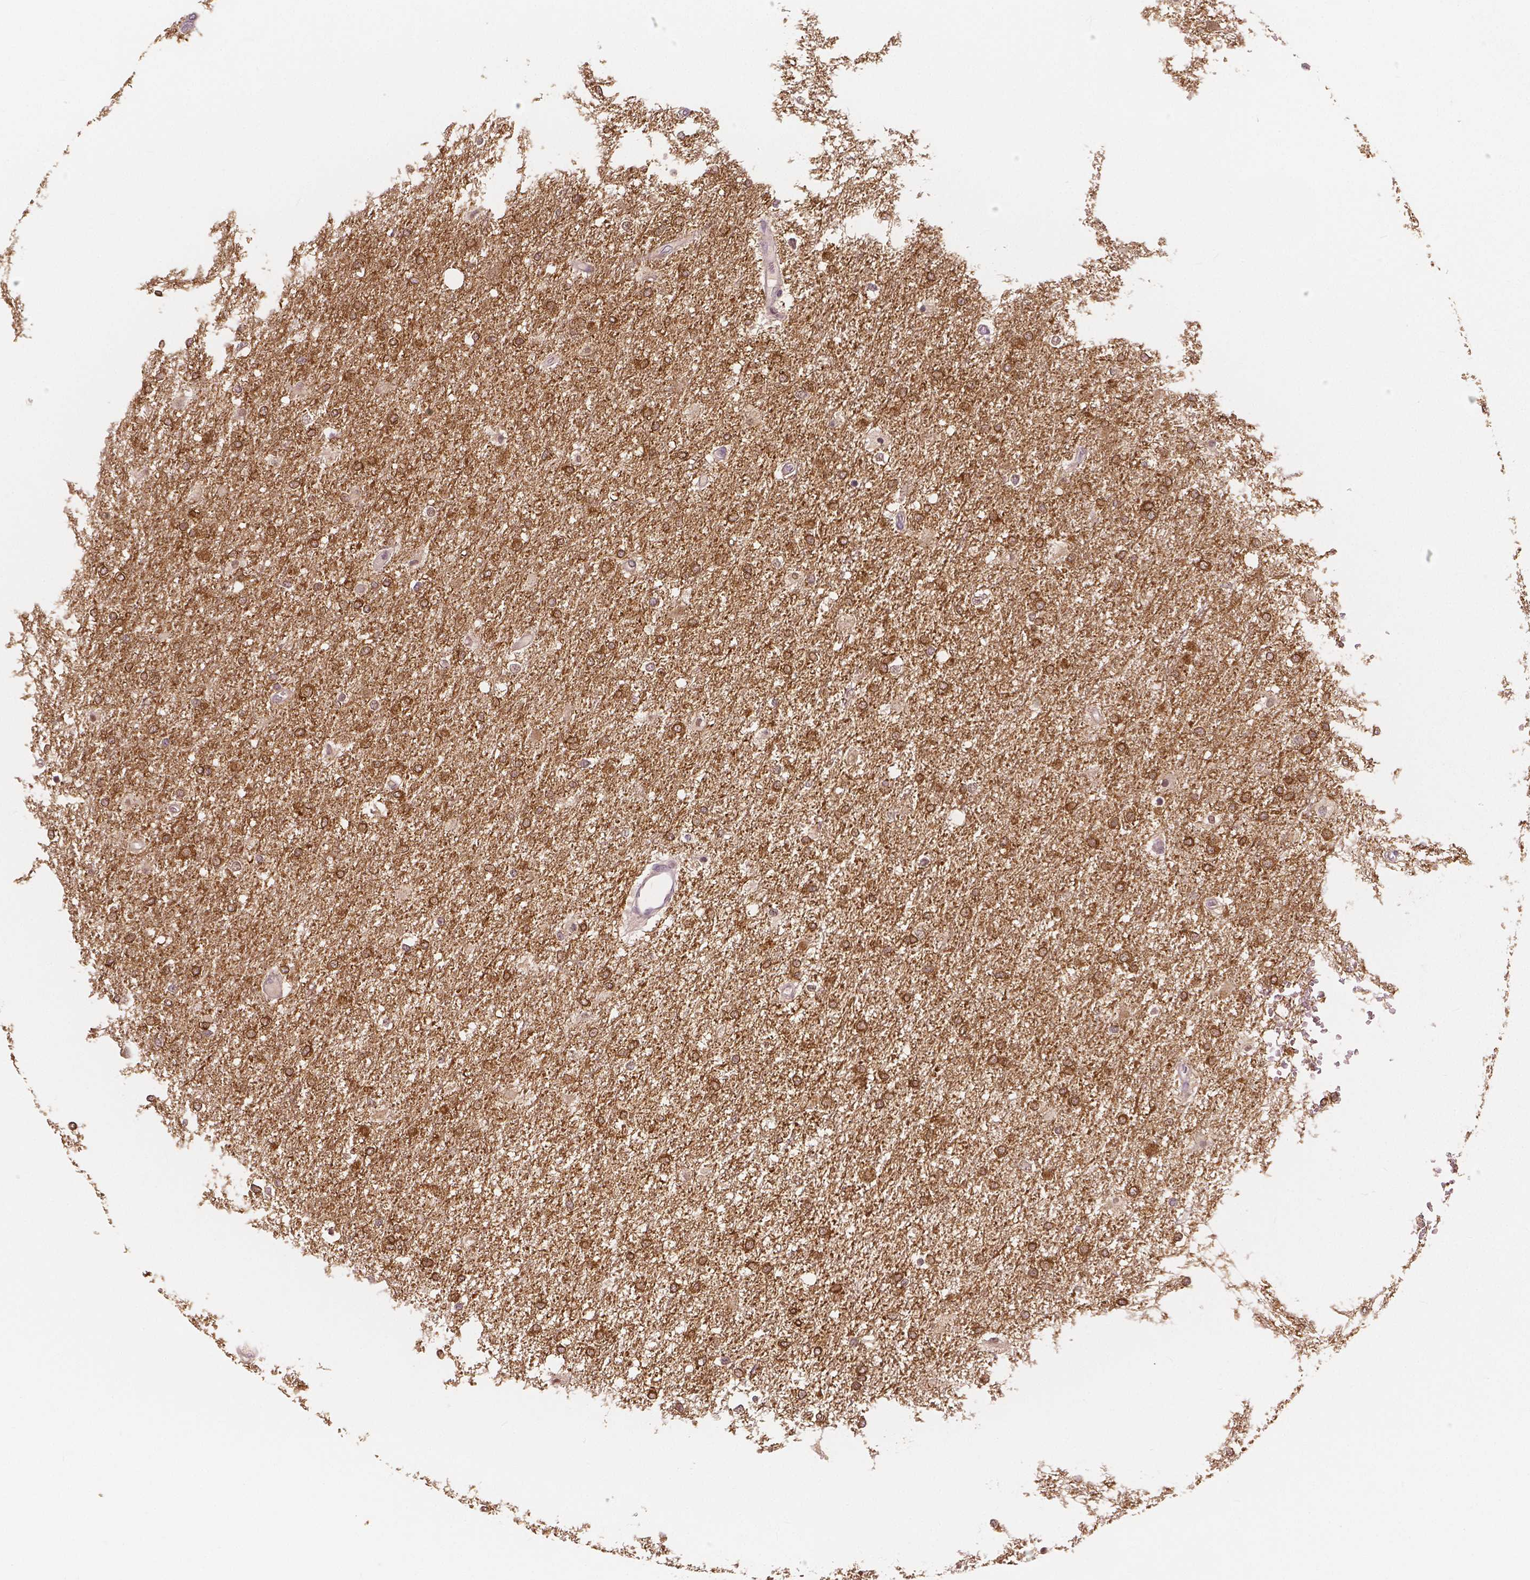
{"staining": {"intensity": "moderate", "quantity": ">75%", "location": "cytoplasmic/membranous"}, "tissue": "glioma", "cell_type": "Tumor cells", "image_type": "cancer", "snomed": [{"axis": "morphology", "description": "Glioma, malignant, High grade"}, {"axis": "topography", "description": "Brain"}], "caption": "There is medium levels of moderate cytoplasmic/membranous staining in tumor cells of malignant glioma (high-grade), as demonstrated by immunohistochemical staining (brown color).", "gene": "NECAB1", "patient": {"sex": "female", "age": 61}}